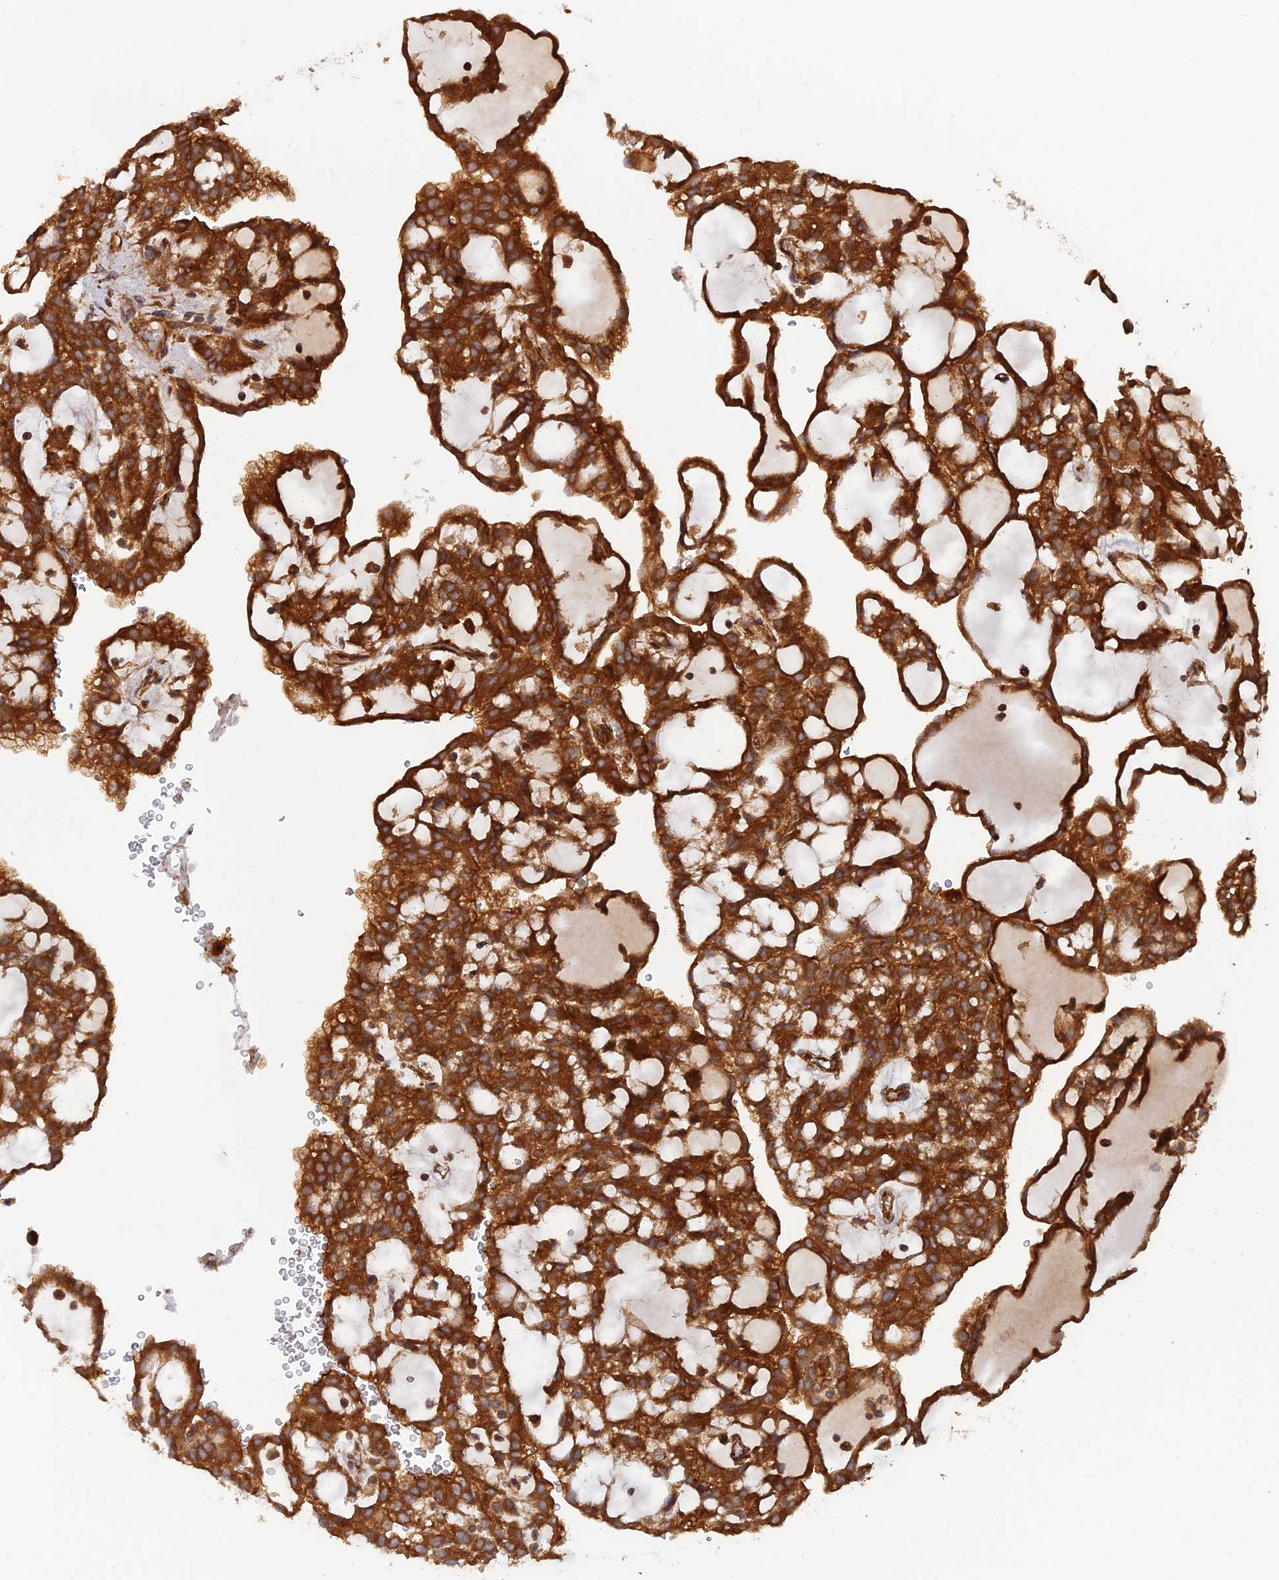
{"staining": {"intensity": "strong", "quantity": ">75%", "location": "cytoplasmic/membranous"}, "tissue": "renal cancer", "cell_type": "Tumor cells", "image_type": "cancer", "snomed": [{"axis": "morphology", "description": "Adenocarcinoma, NOS"}, {"axis": "topography", "description": "Kidney"}], "caption": "IHC histopathology image of neoplastic tissue: human renal adenocarcinoma stained using IHC demonstrates high levels of strong protein expression localized specifically in the cytoplasmic/membranous of tumor cells, appearing as a cytoplasmic/membranous brown color.", "gene": "RELCH", "patient": {"sex": "male", "age": 63}}